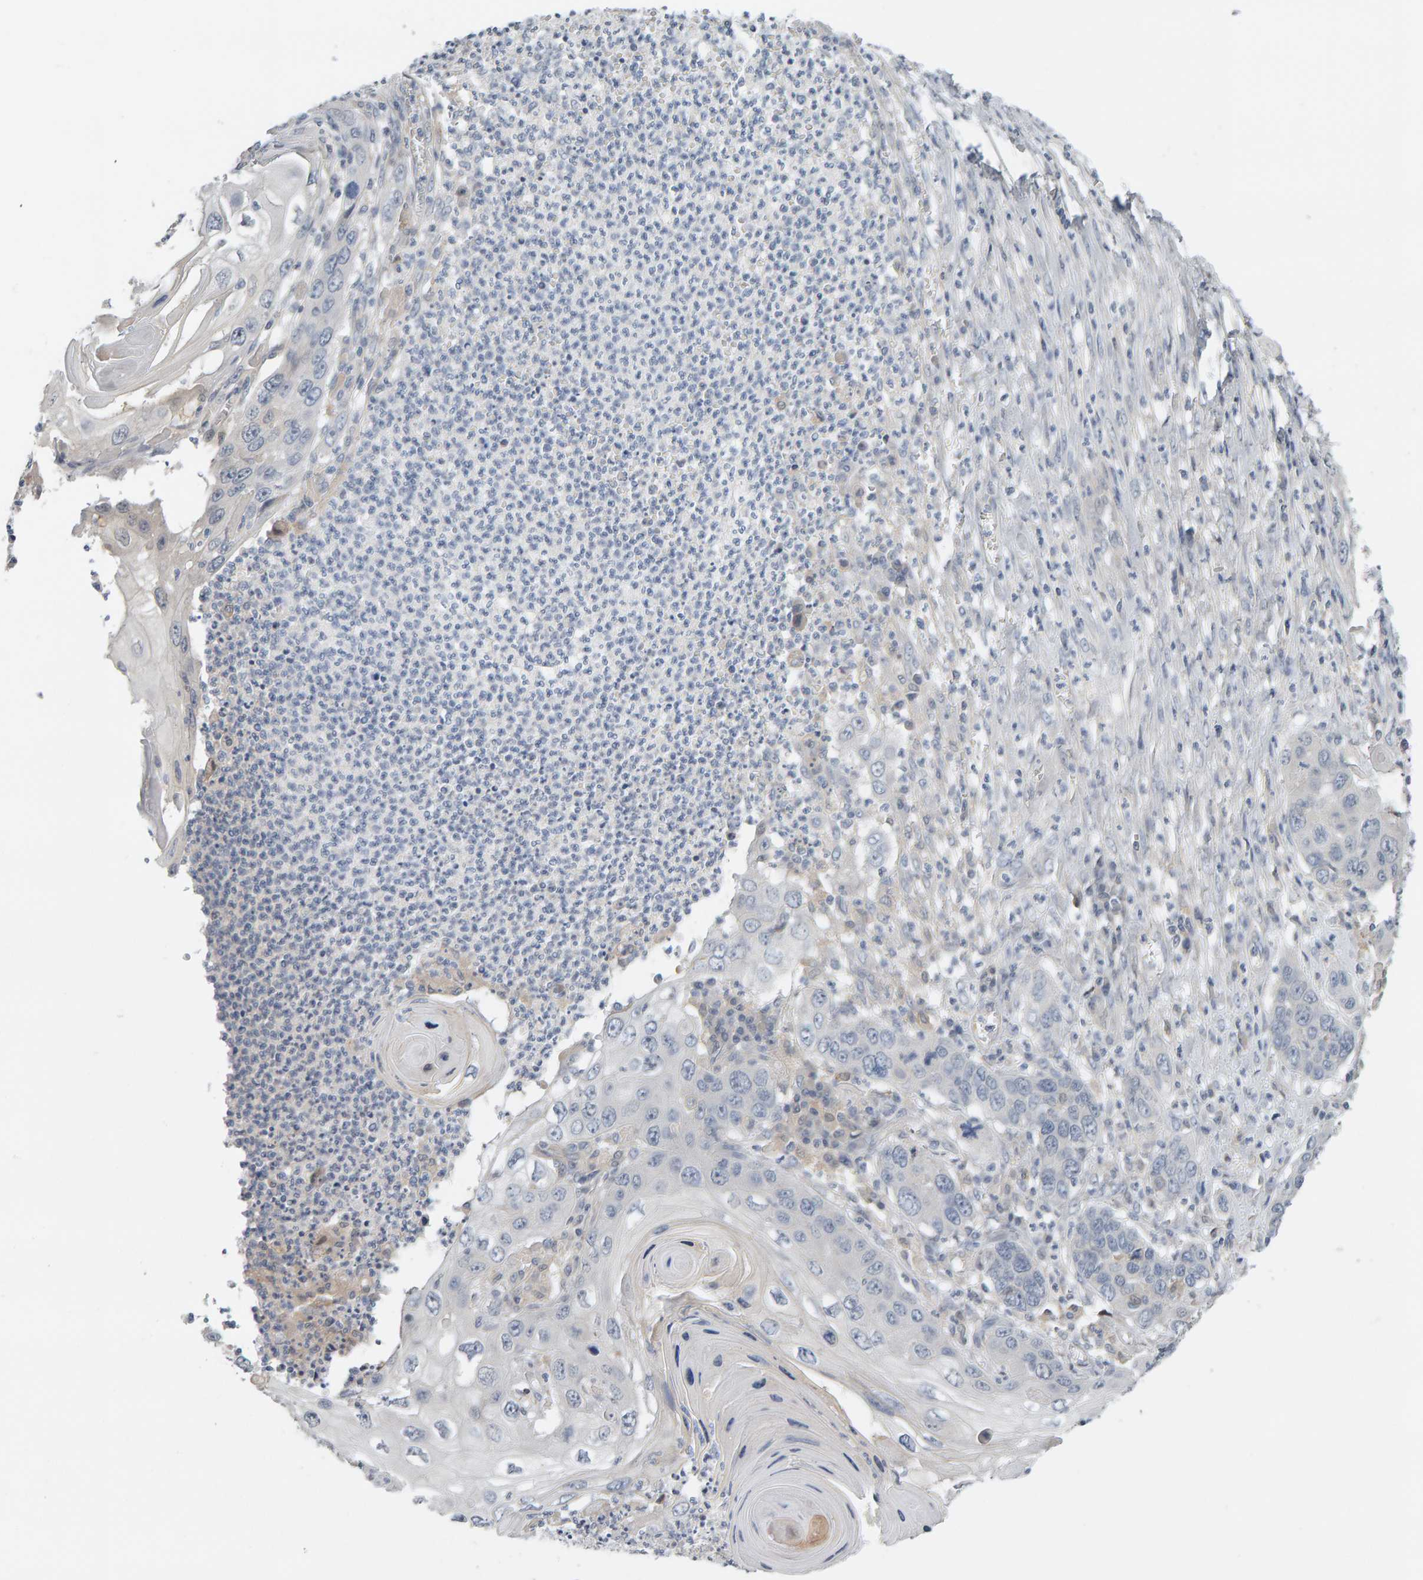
{"staining": {"intensity": "negative", "quantity": "none", "location": "none"}, "tissue": "skin cancer", "cell_type": "Tumor cells", "image_type": "cancer", "snomed": [{"axis": "morphology", "description": "Squamous cell carcinoma, NOS"}, {"axis": "topography", "description": "Skin"}], "caption": "This image is of squamous cell carcinoma (skin) stained with immunohistochemistry to label a protein in brown with the nuclei are counter-stained blue. There is no expression in tumor cells. (Brightfield microscopy of DAB IHC at high magnification).", "gene": "GFUS", "patient": {"sex": "male", "age": 55}}